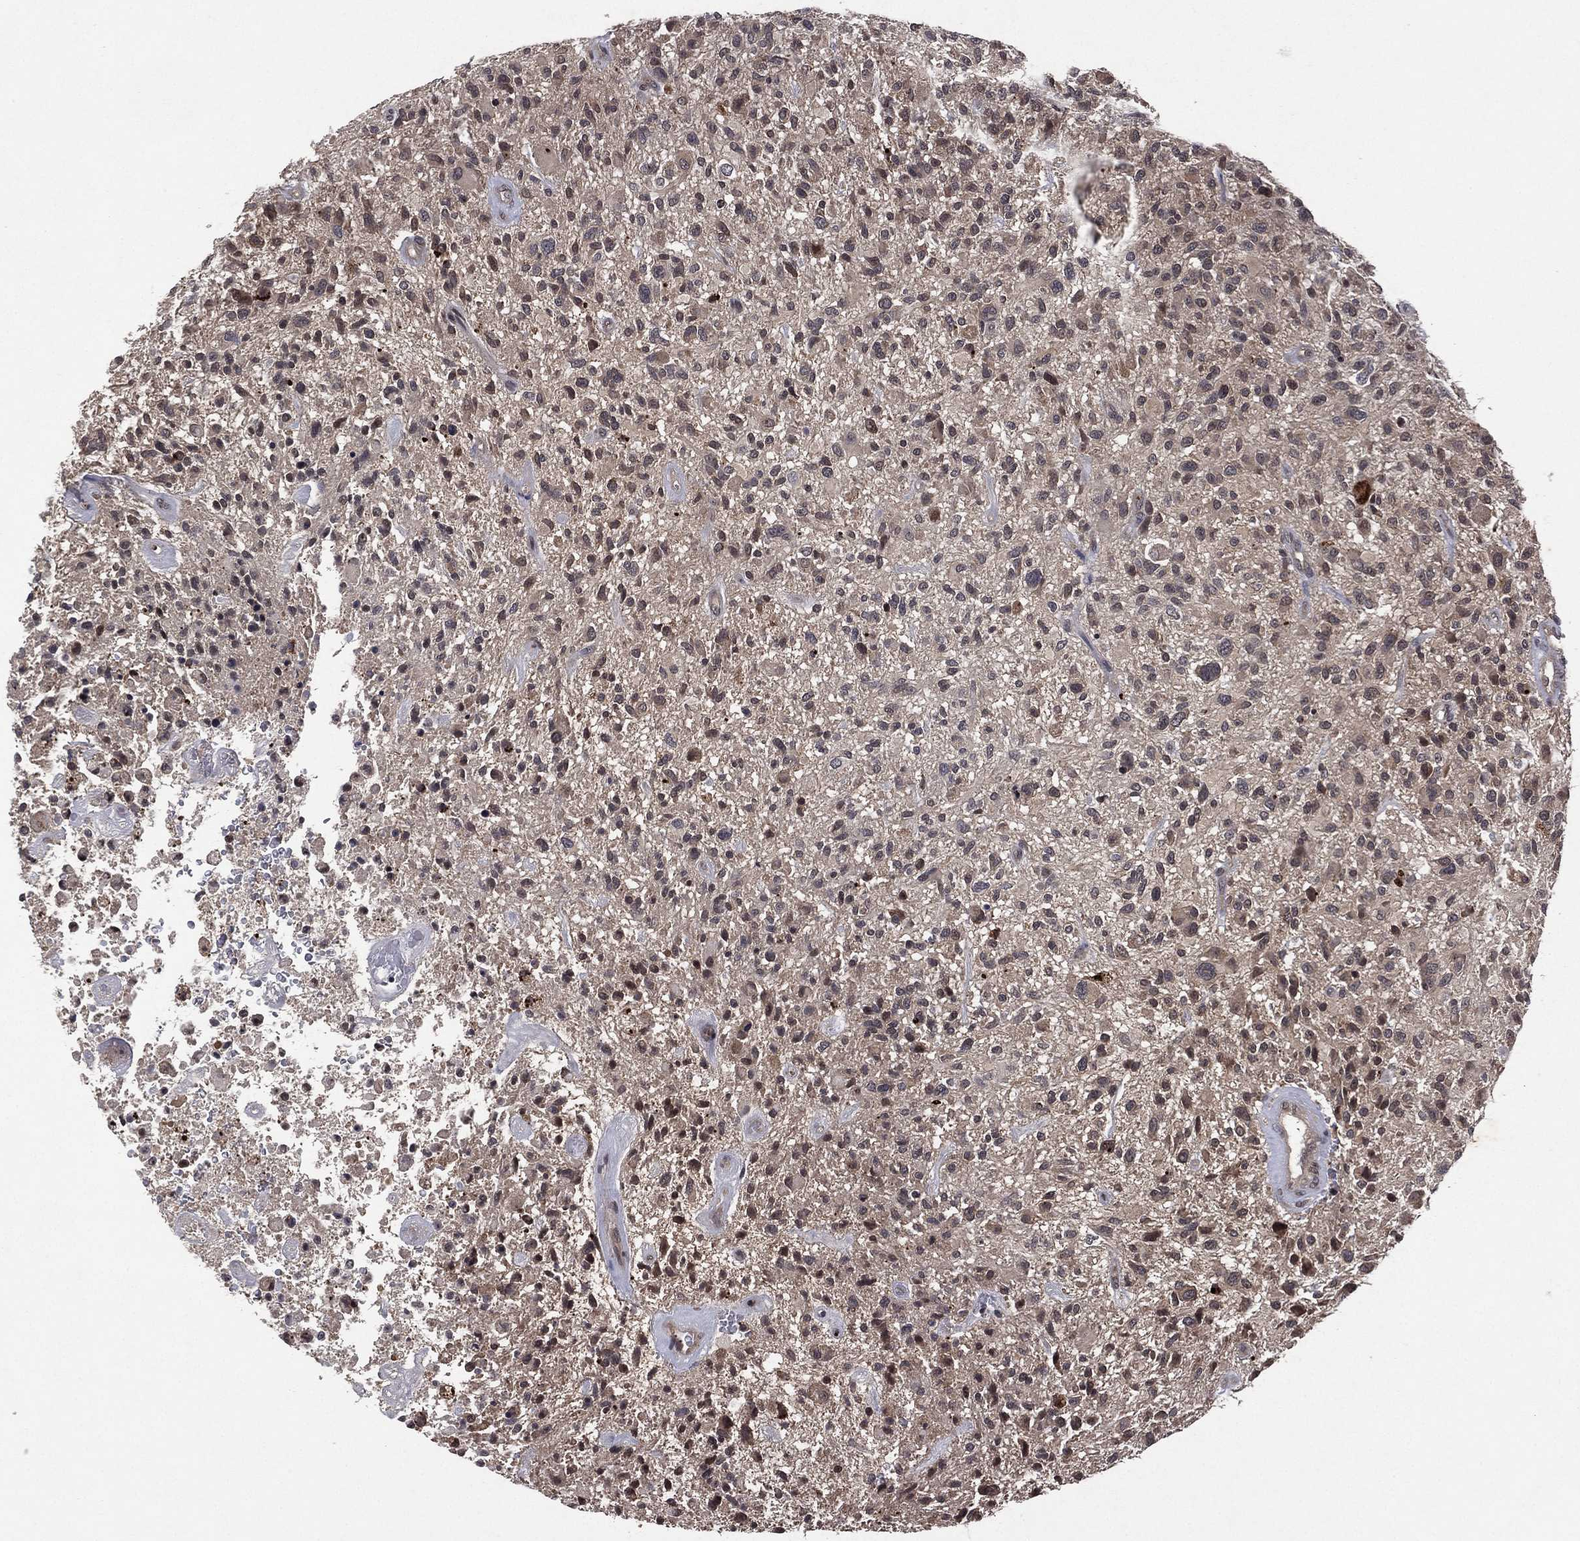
{"staining": {"intensity": "negative", "quantity": "none", "location": "none"}, "tissue": "glioma", "cell_type": "Tumor cells", "image_type": "cancer", "snomed": [{"axis": "morphology", "description": "Glioma, malignant, High grade"}, {"axis": "topography", "description": "Brain"}], "caption": "Immunohistochemistry image of human glioma stained for a protein (brown), which demonstrates no staining in tumor cells.", "gene": "ATG4B", "patient": {"sex": "male", "age": 47}}